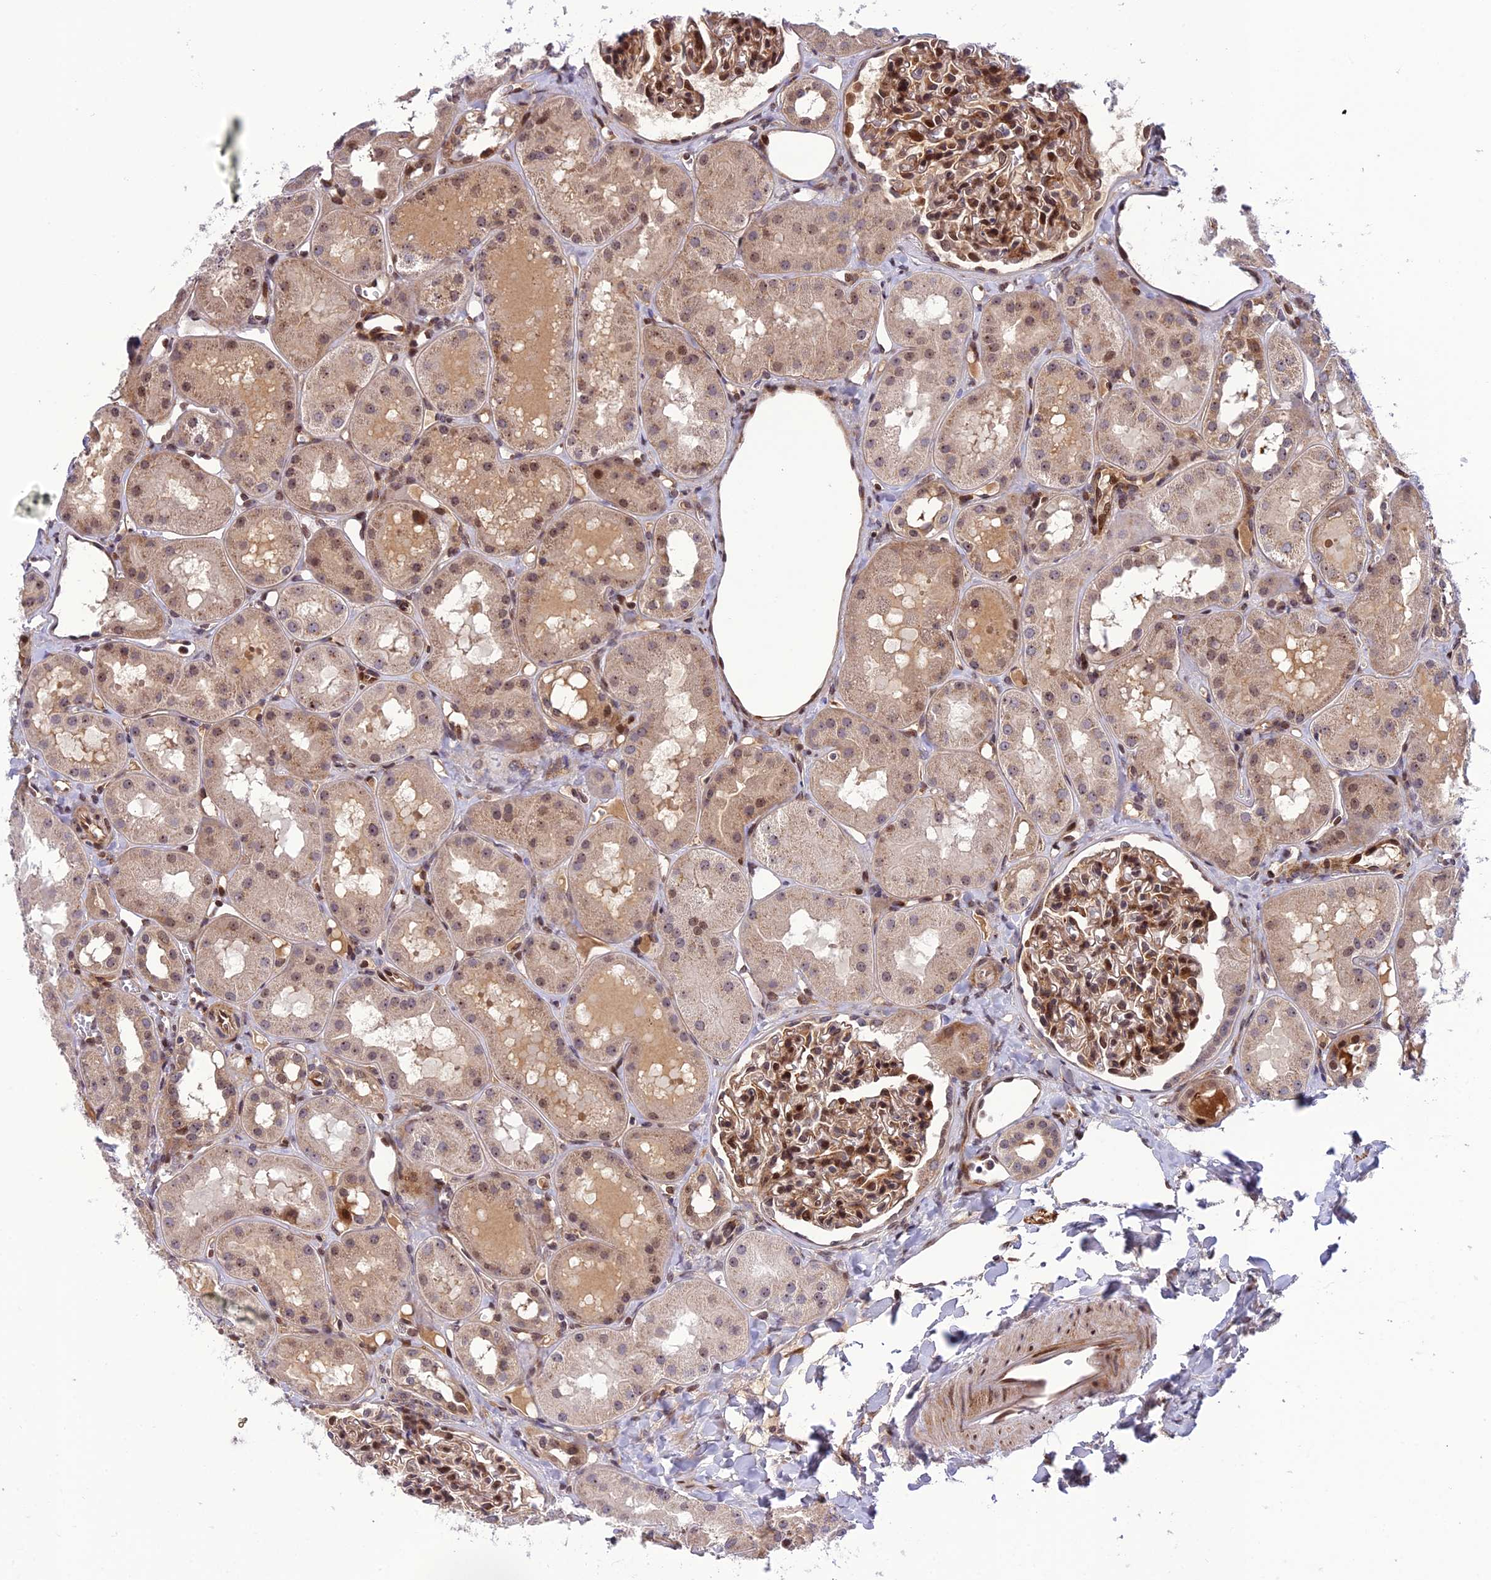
{"staining": {"intensity": "strong", "quantity": "25%-75%", "location": "nuclear"}, "tissue": "kidney", "cell_type": "Cells in glomeruli", "image_type": "normal", "snomed": [{"axis": "morphology", "description": "Normal tissue, NOS"}, {"axis": "topography", "description": "Kidney"}], "caption": "DAB (3,3'-diaminobenzidine) immunohistochemical staining of unremarkable human kidney reveals strong nuclear protein expression in about 25%-75% of cells in glomeruli. The staining was performed using DAB (3,3'-diaminobenzidine), with brown indicating positive protein expression. Nuclei are stained blue with hematoxylin.", "gene": "SMIM7", "patient": {"sex": "male", "age": 16}}